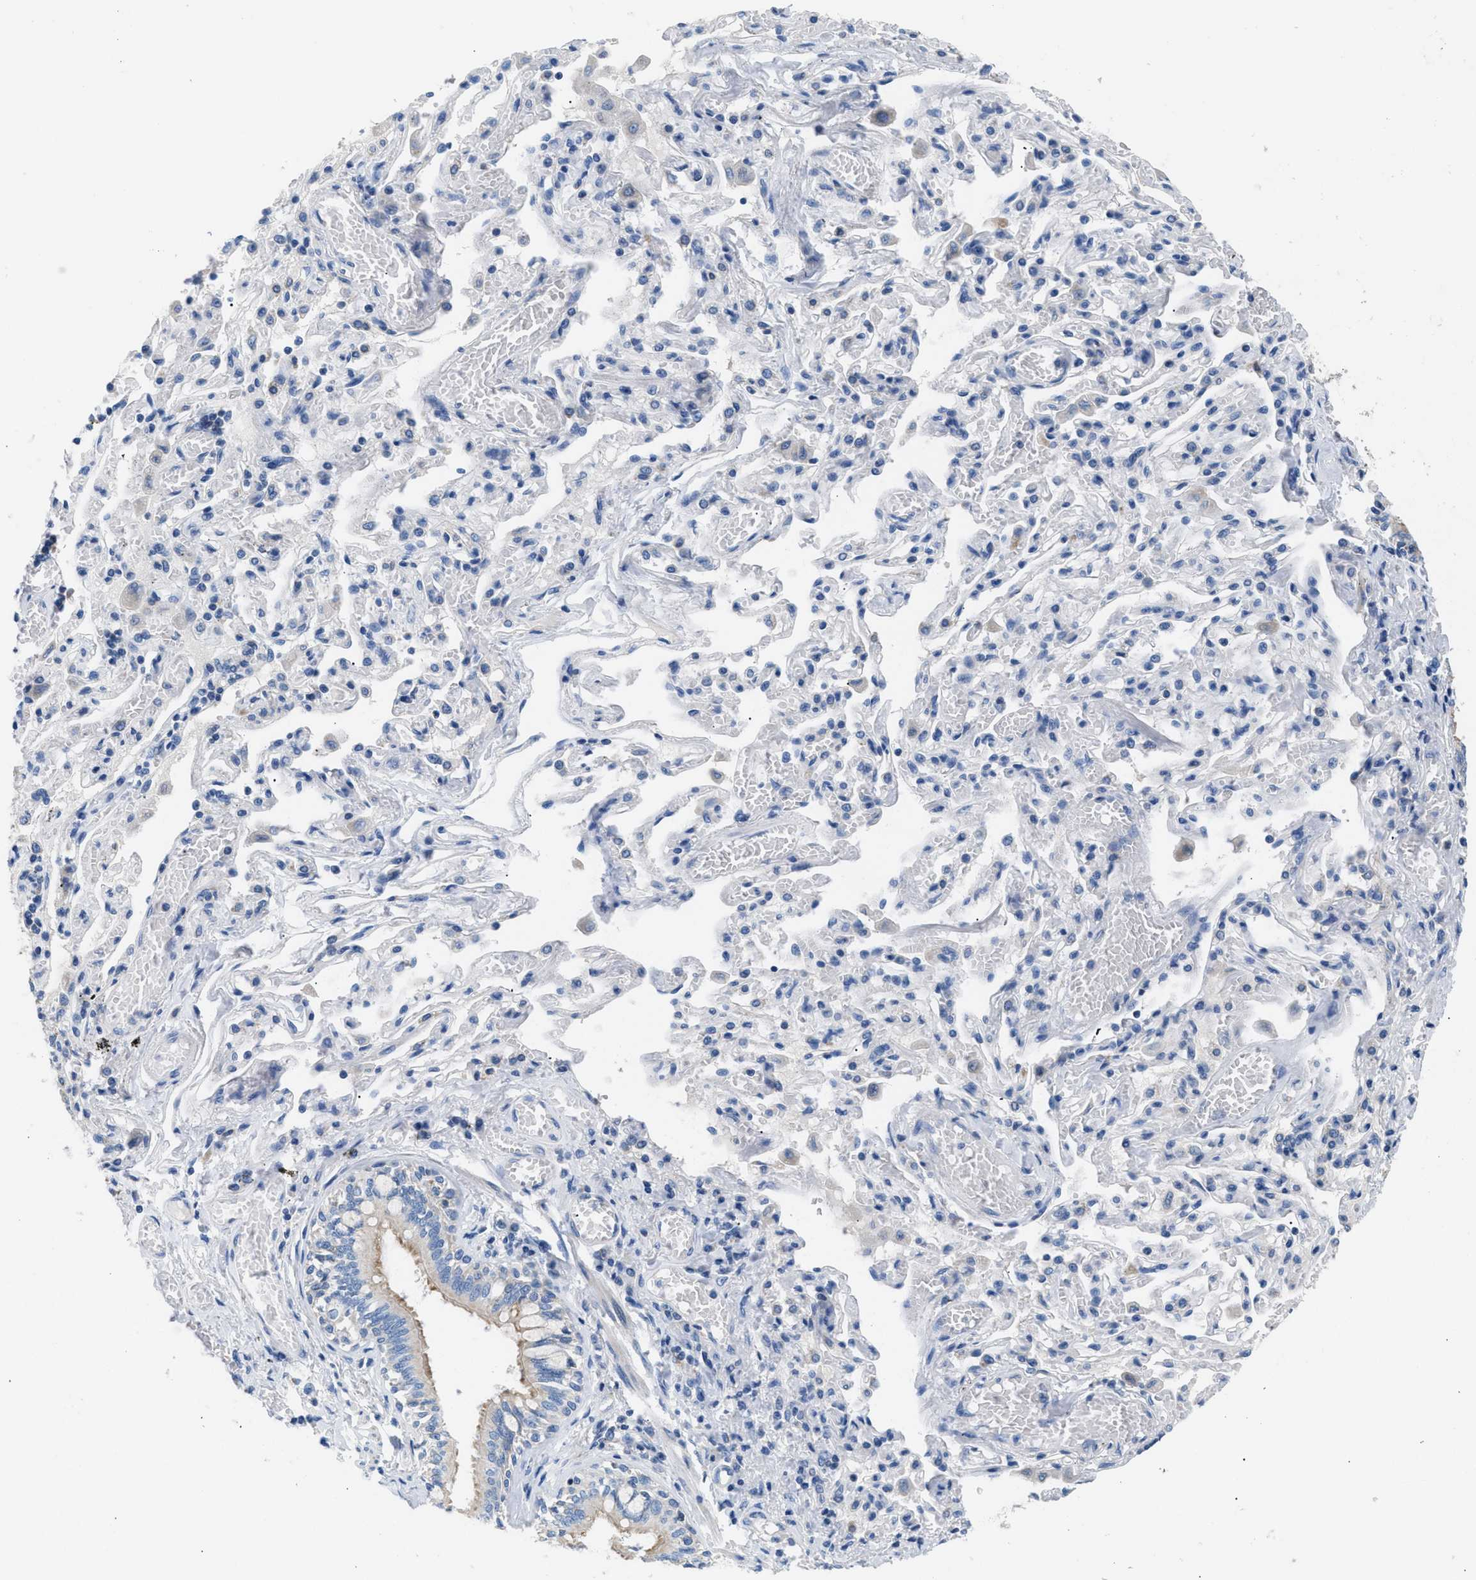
{"staining": {"intensity": "moderate", "quantity": "25%-75%", "location": "cytoplasmic/membranous"}, "tissue": "bronchus", "cell_type": "Respiratory epithelial cells", "image_type": "normal", "snomed": [{"axis": "morphology", "description": "Normal tissue, NOS"}, {"axis": "morphology", "description": "Inflammation, NOS"}, {"axis": "topography", "description": "Cartilage tissue"}, {"axis": "topography", "description": "Lung"}], "caption": "A brown stain highlights moderate cytoplasmic/membranous expression of a protein in respiratory epithelial cells of benign human bronchus. The staining was performed using DAB to visualize the protein expression in brown, while the nuclei were stained in blue with hematoxylin (Magnification: 20x).", "gene": "ILDR1", "patient": {"sex": "male", "age": 71}}